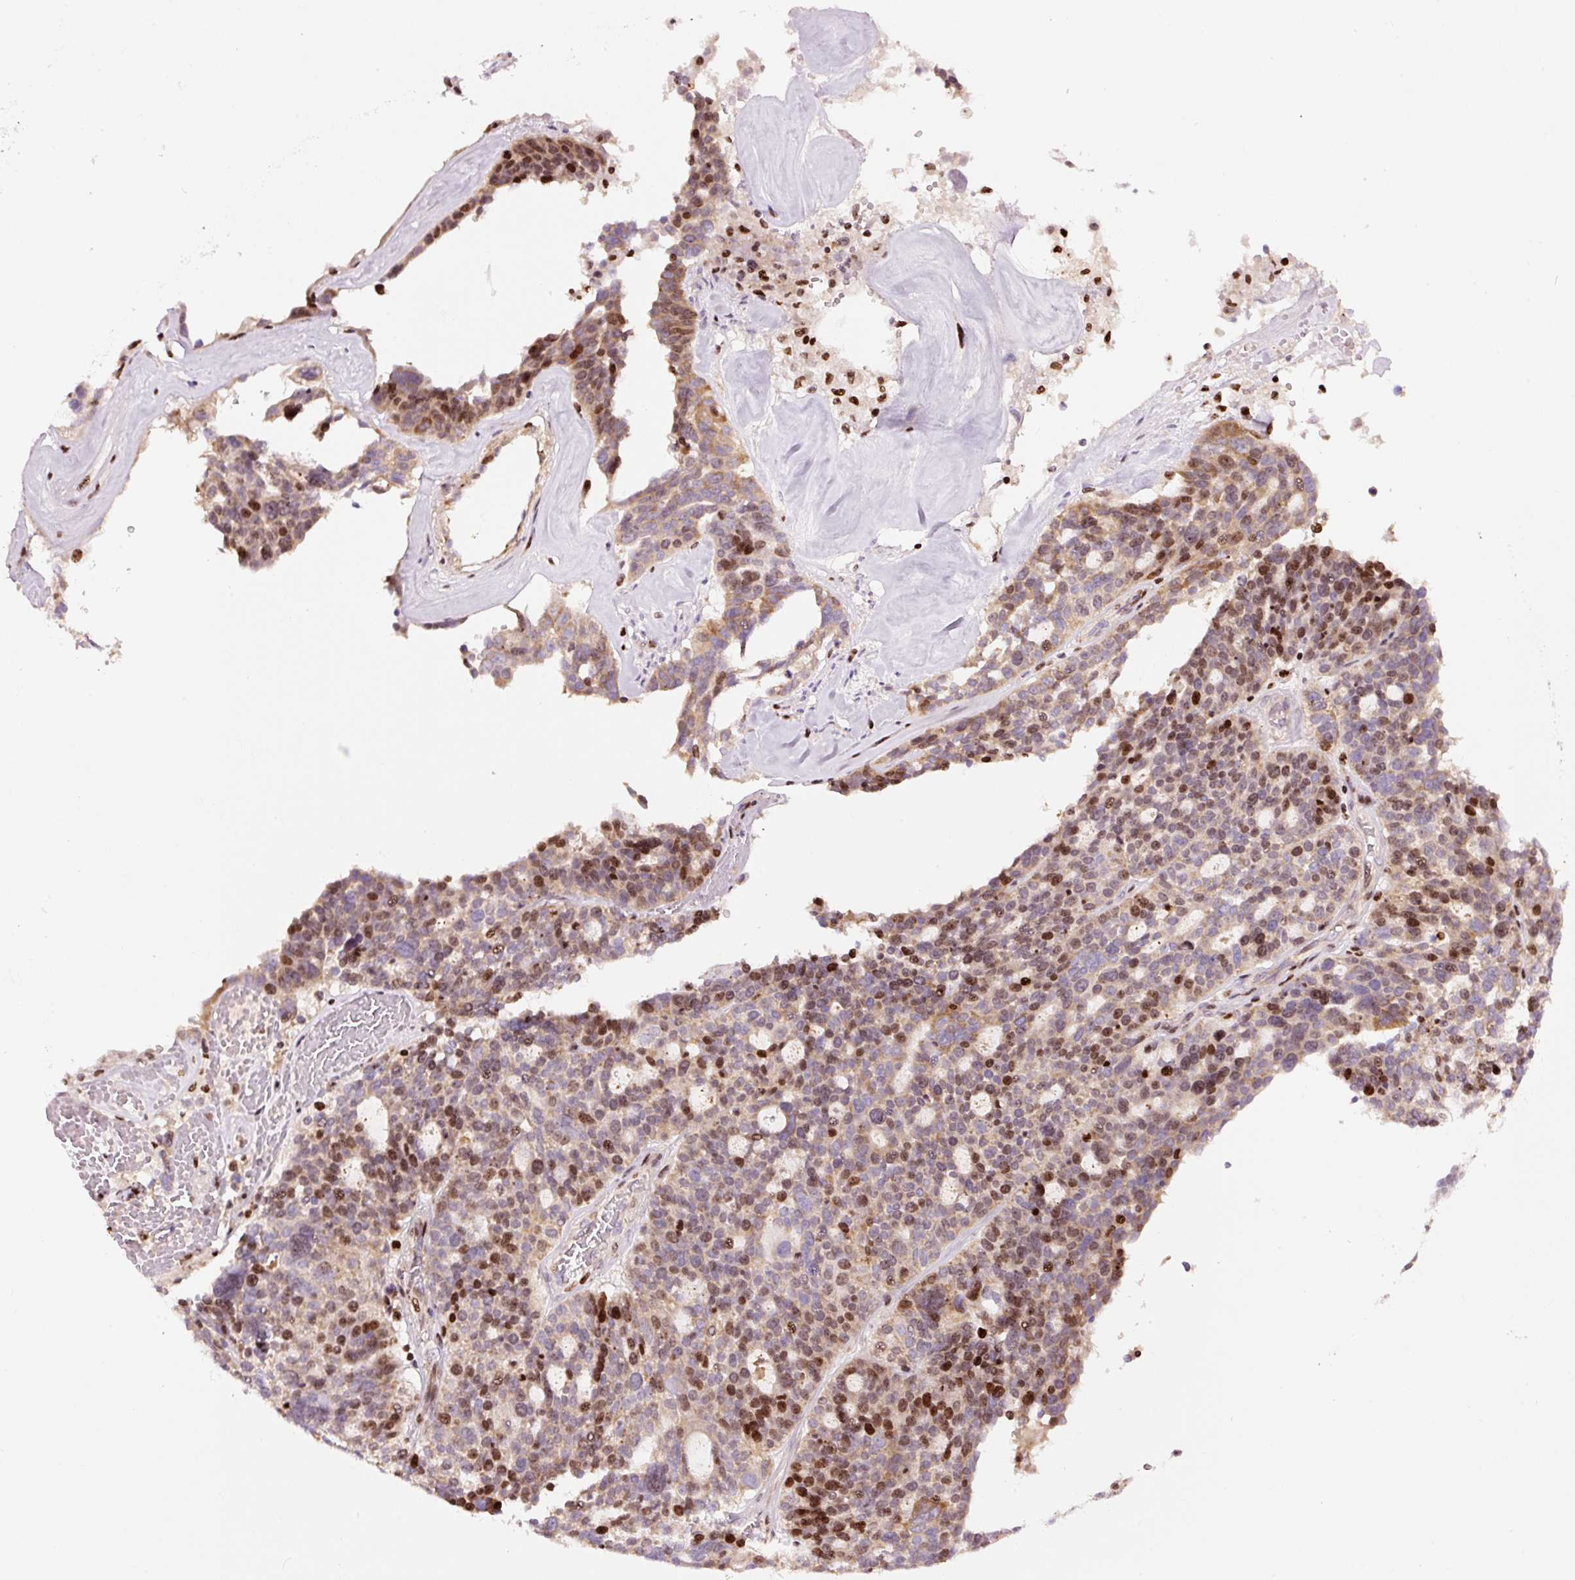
{"staining": {"intensity": "moderate", "quantity": "25%-75%", "location": "nuclear"}, "tissue": "ovarian cancer", "cell_type": "Tumor cells", "image_type": "cancer", "snomed": [{"axis": "morphology", "description": "Cystadenocarcinoma, serous, NOS"}, {"axis": "topography", "description": "Ovary"}], "caption": "Tumor cells show medium levels of moderate nuclear expression in about 25%-75% of cells in human serous cystadenocarcinoma (ovarian). The staining was performed using DAB (3,3'-diaminobenzidine) to visualize the protein expression in brown, while the nuclei were stained in blue with hematoxylin (Magnification: 20x).", "gene": "TMEM8B", "patient": {"sex": "female", "age": 59}}